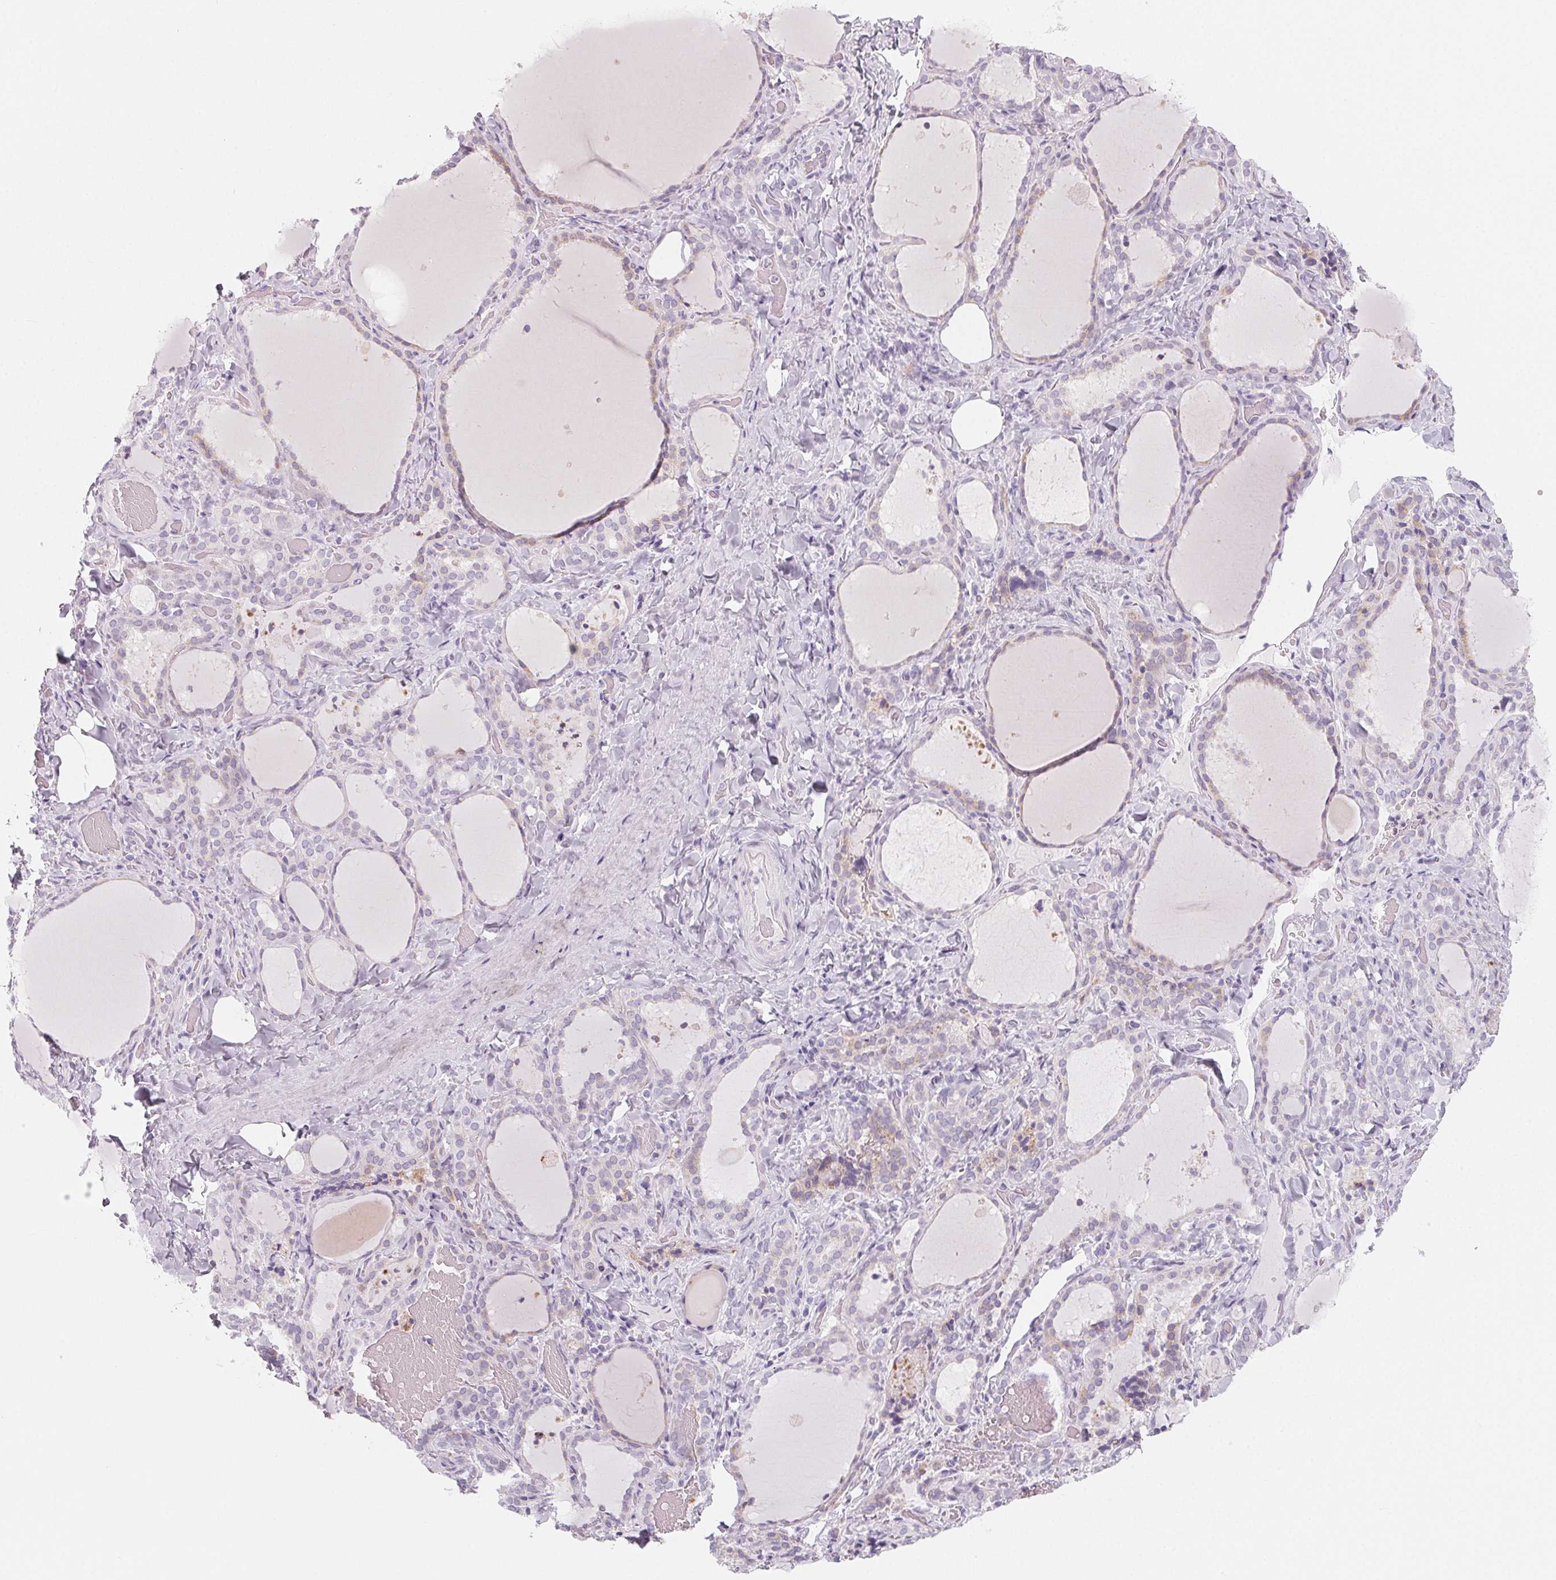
{"staining": {"intensity": "negative", "quantity": "none", "location": "none"}, "tissue": "thyroid gland", "cell_type": "Glandular cells", "image_type": "normal", "snomed": [{"axis": "morphology", "description": "Normal tissue, NOS"}, {"axis": "topography", "description": "Thyroid gland"}], "caption": "An image of thyroid gland stained for a protein shows no brown staining in glandular cells.", "gene": "SH3GL2", "patient": {"sex": "female", "age": 22}}